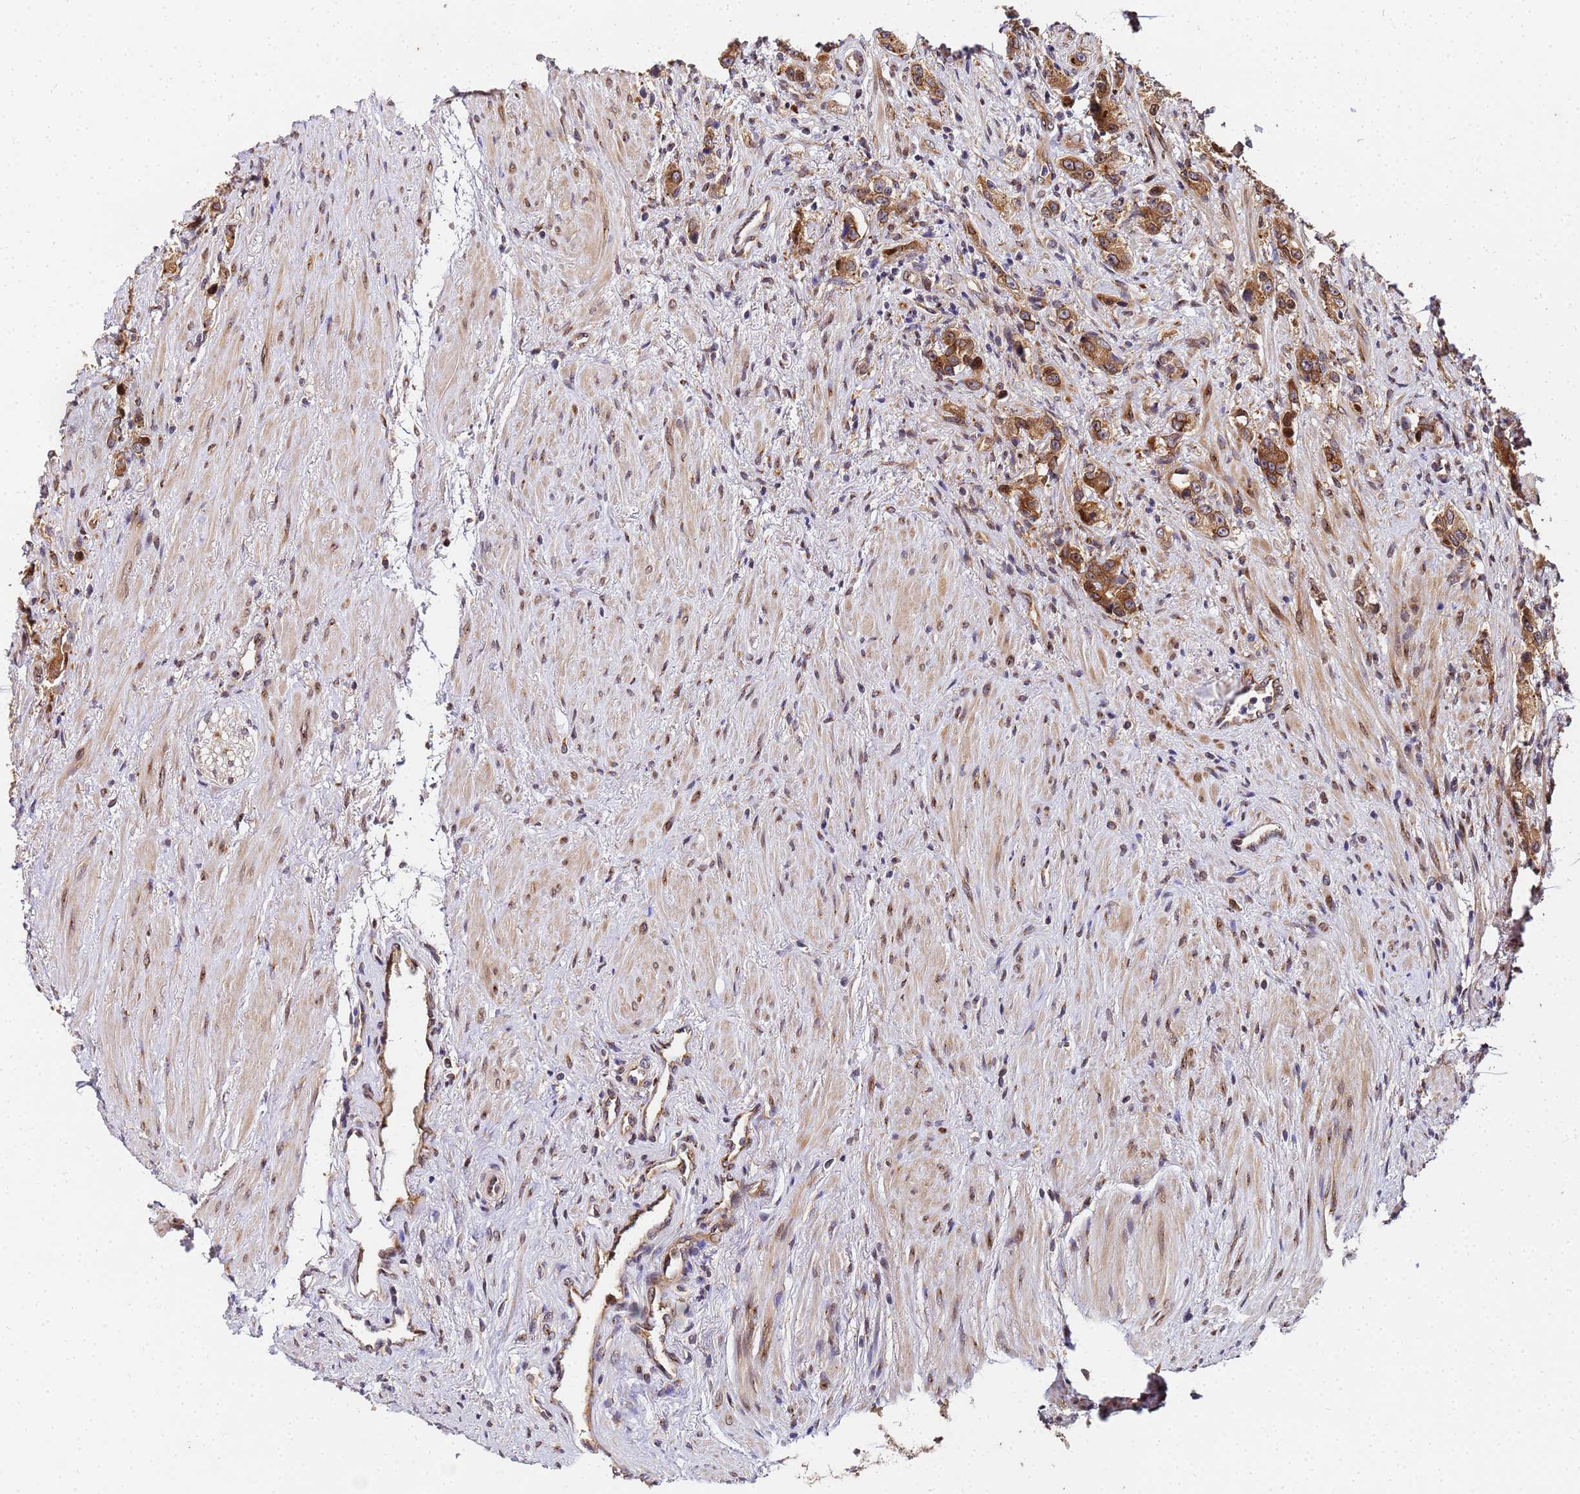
{"staining": {"intensity": "moderate", "quantity": ">75%", "location": "cytoplasmic/membranous"}, "tissue": "prostate cancer", "cell_type": "Tumor cells", "image_type": "cancer", "snomed": [{"axis": "morphology", "description": "Adenocarcinoma, High grade"}, {"axis": "topography", "description": "Prostate"}], "caption": "A photomicrograph showing moderate cytoplasmic/membranous positivity in approximately >75% of tumor cells in prostate adenocarcinoma (high-grade), as visualized by brown immunohistochemical staining.", "gene": "UNC93B1", "patient": {"sex": "male", "age": 63}}